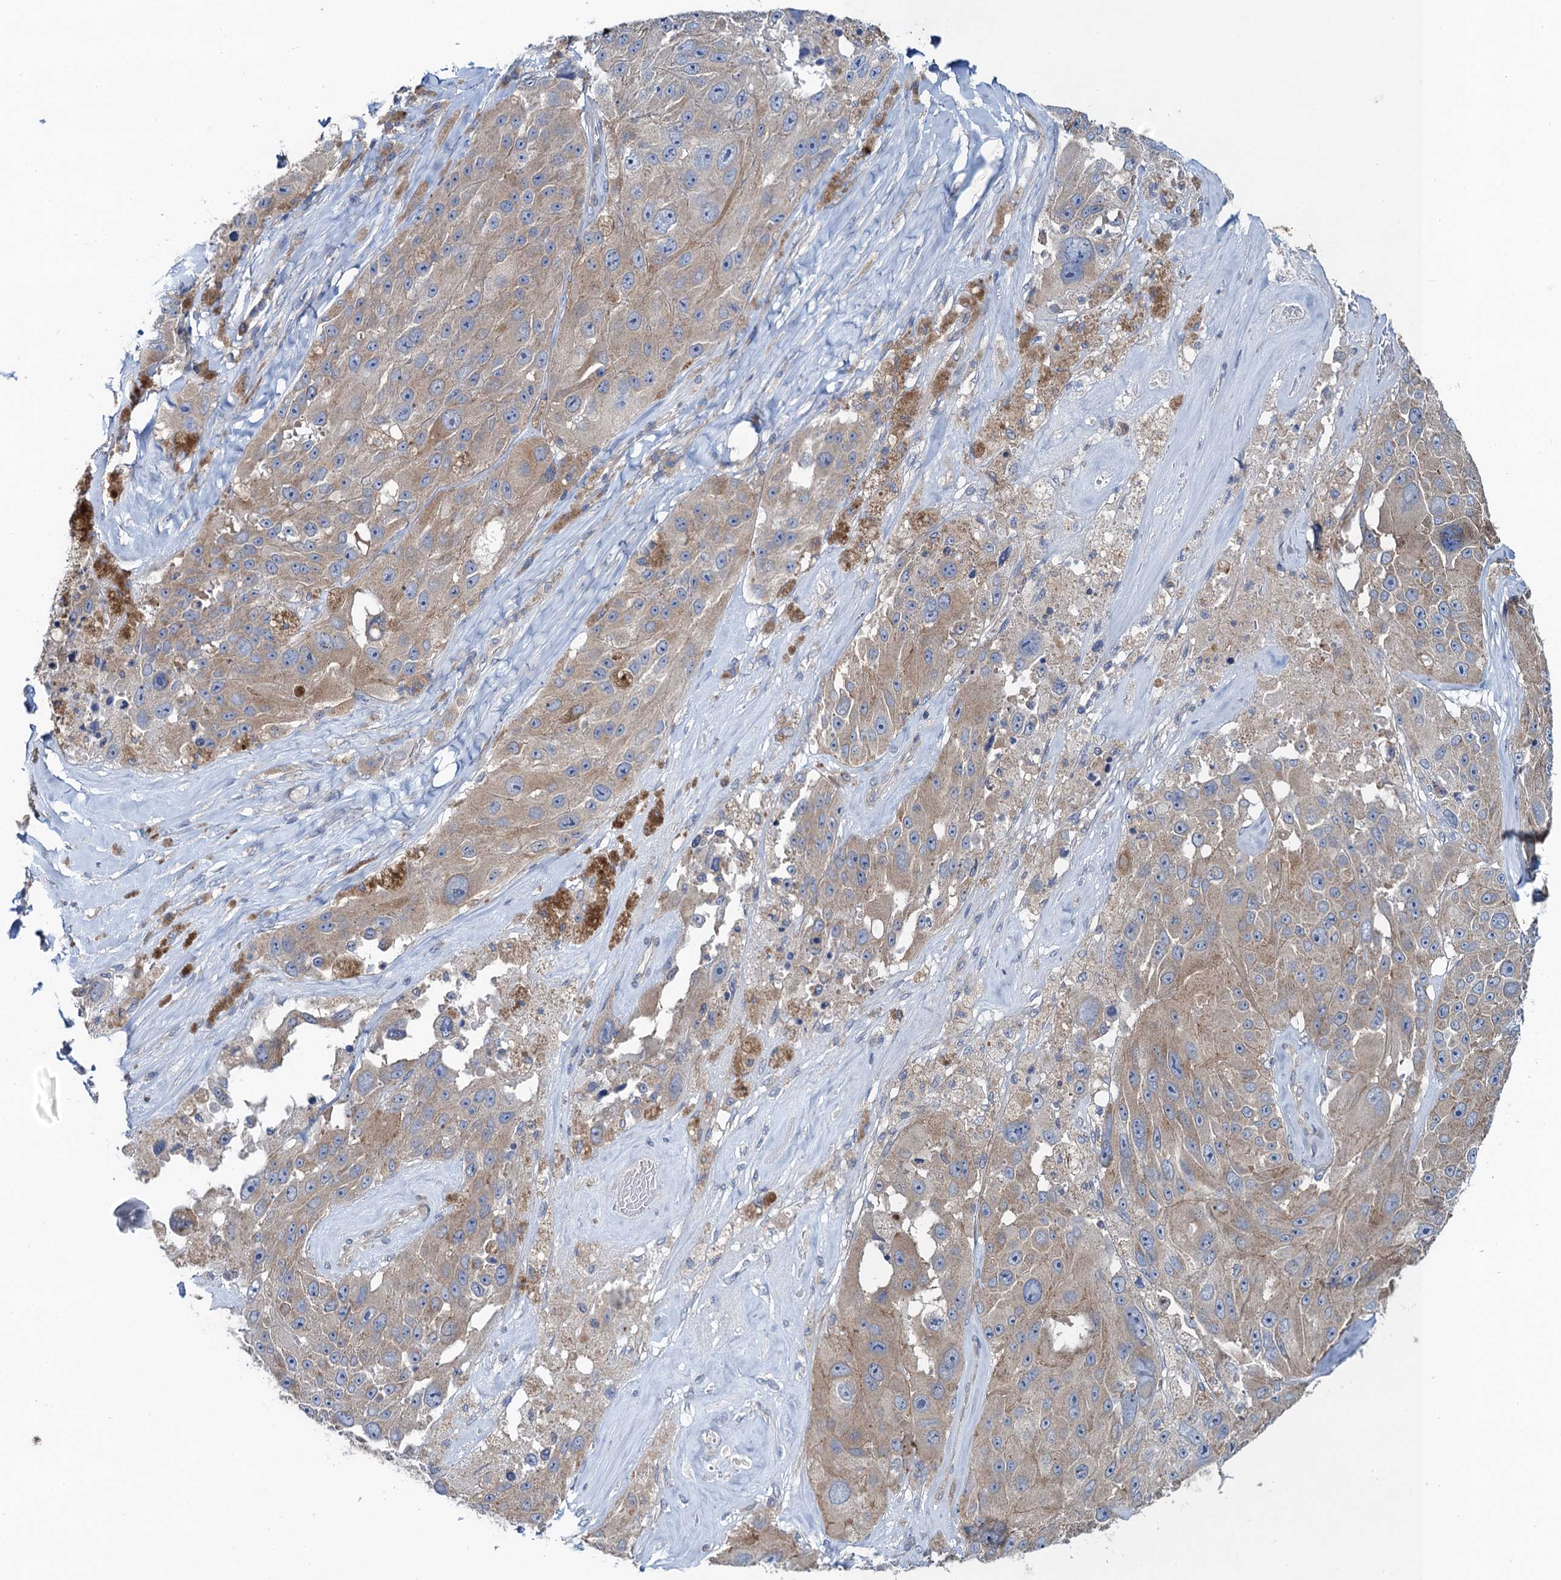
{"staining": {"intensity": "weak", "quantity": ">75%", "location": "cytoplasmic/membranous"}, "tissue": "melanoma", "cell_type": "Tumor cells", "image_type": "cancer", "snomed": [{"axis": "morphology", "description": "Malignant melanoma, Metastatic site"}, {"axis": "topography", "description": "Lymph node"}], "caption": "Immunohistochemistry image of human melanoma stained for a protein (brown), which shows low levels of weak cytoplasmic/membranous expression in approximately >75% of tumor cells.", "gene": "SNAP29", "patient": {"sex": "male", "age": 62}}